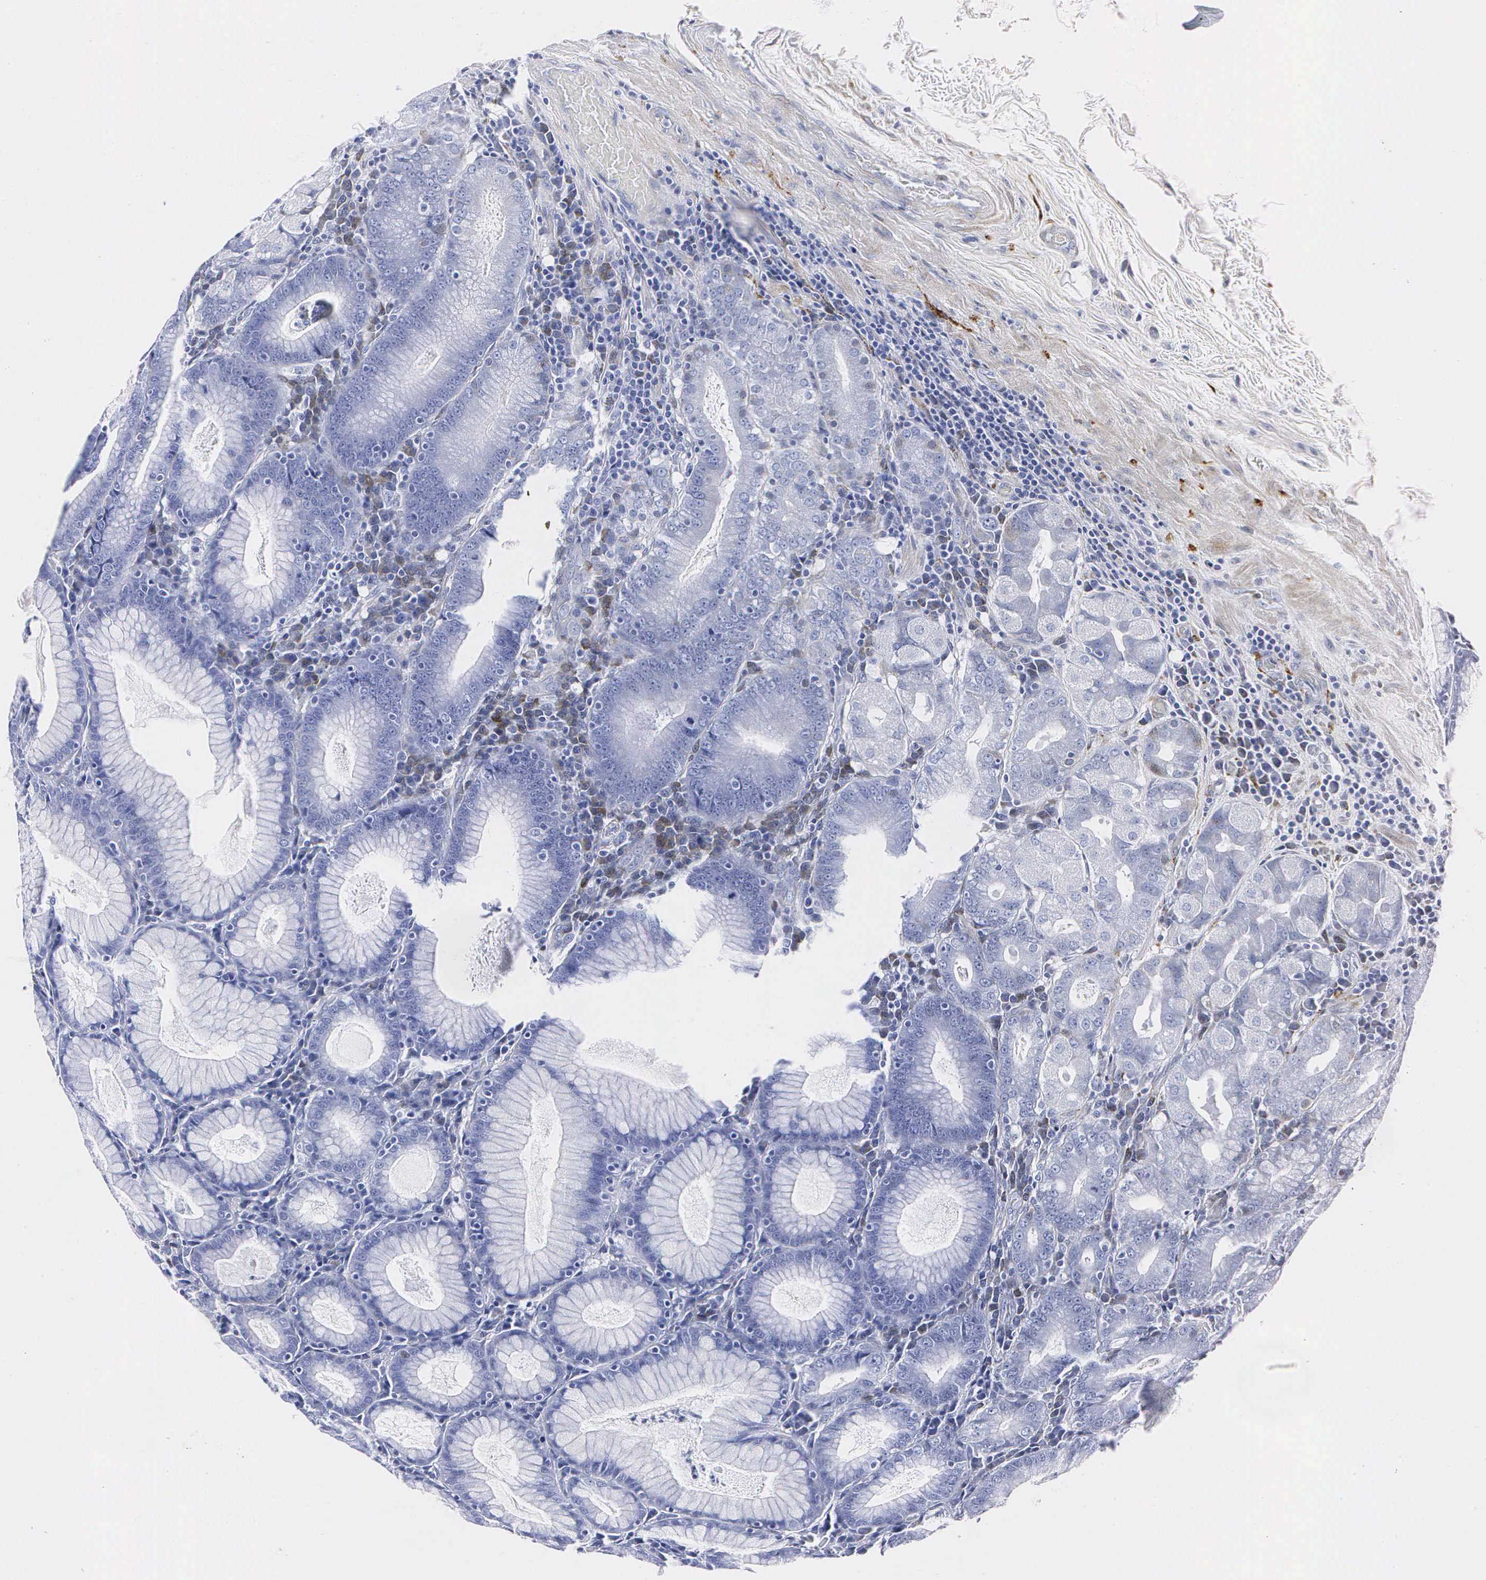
{"staining": {"intensity": "weak", "quantity": "<25%", "location": "cytoplasmic/membranous"}, "tissue": "stomach", "cell_type": "Glandular cells", "image_type": "normal", "snomed": [{"axis": "morphology", "description": "Normal tissue, NOS"}, {"axis": "topography", "description": "Stomach, lower"}], "caption": "Benign stomach was stained to show a protein in brown. There is no significant staining in glandular cells. (Stains: DAB (3,3'-diaminobenzidine) immunohistochemistry with hematoxylin counter stain, Microscopy: brightfield microscopy at high magnification).", "gene": "ENO2", "patient": {"sex": "female", "age": 43}}